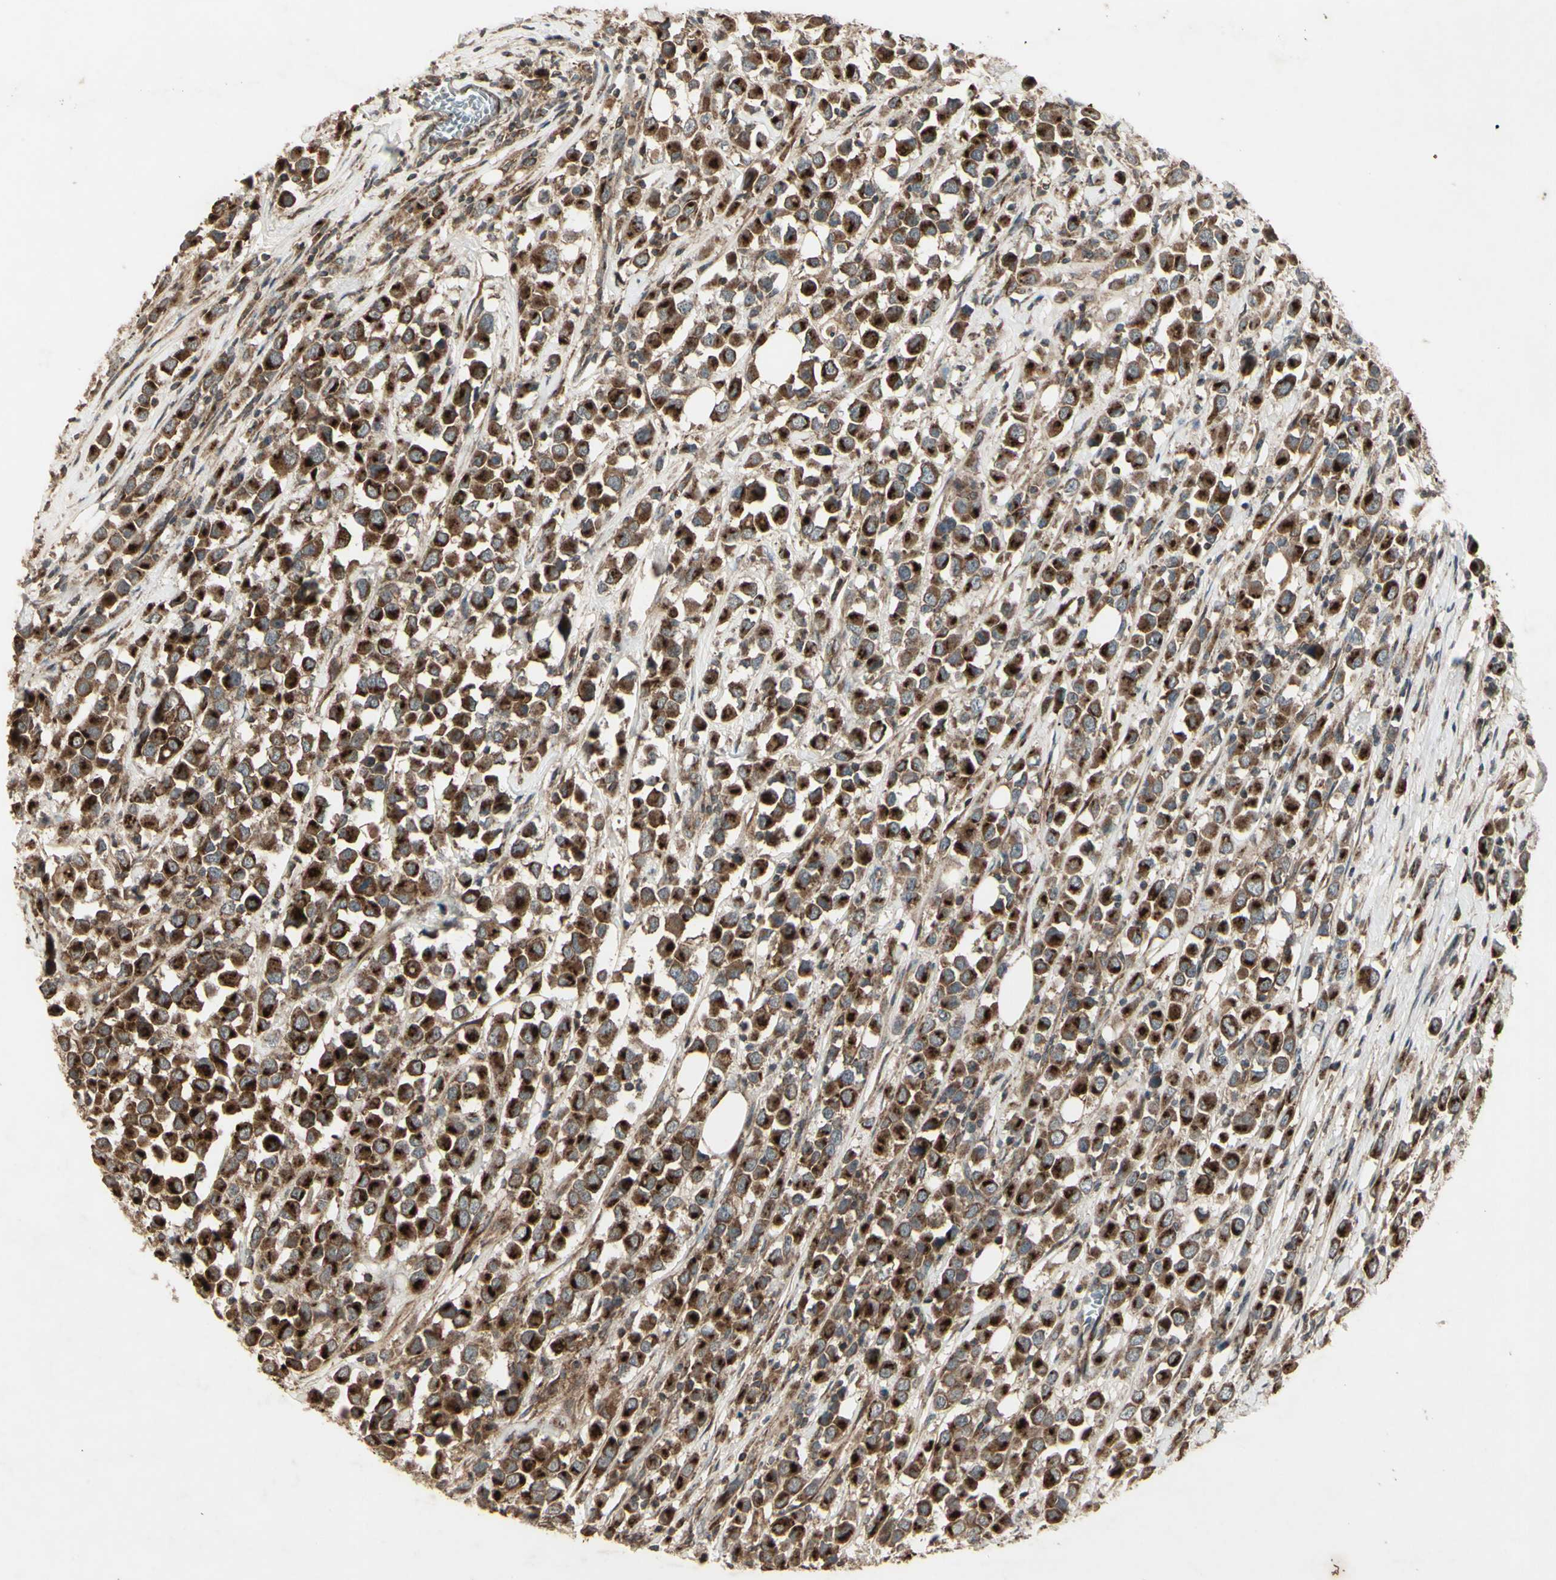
{"staining": {"intensity": "strong", "quantity": ">75%", "location": "cytoplasmic/membranous"}, "tissue": "breast cancer", "cell_type": "Tumor cells", "image_type": "cancer", "snomed": [{"axis": "morphology", "description": "Duct carcinoma"}, {"axis": "topography", "description": "Breast"}], "caption": "Human breast cancer stained for a protein (brown) shows strong cytoplasmic/membranous positive staining in about >75% of tumor cells.", "gene": "AP1G1", "patient": {"sex": "female", "age": 61}}